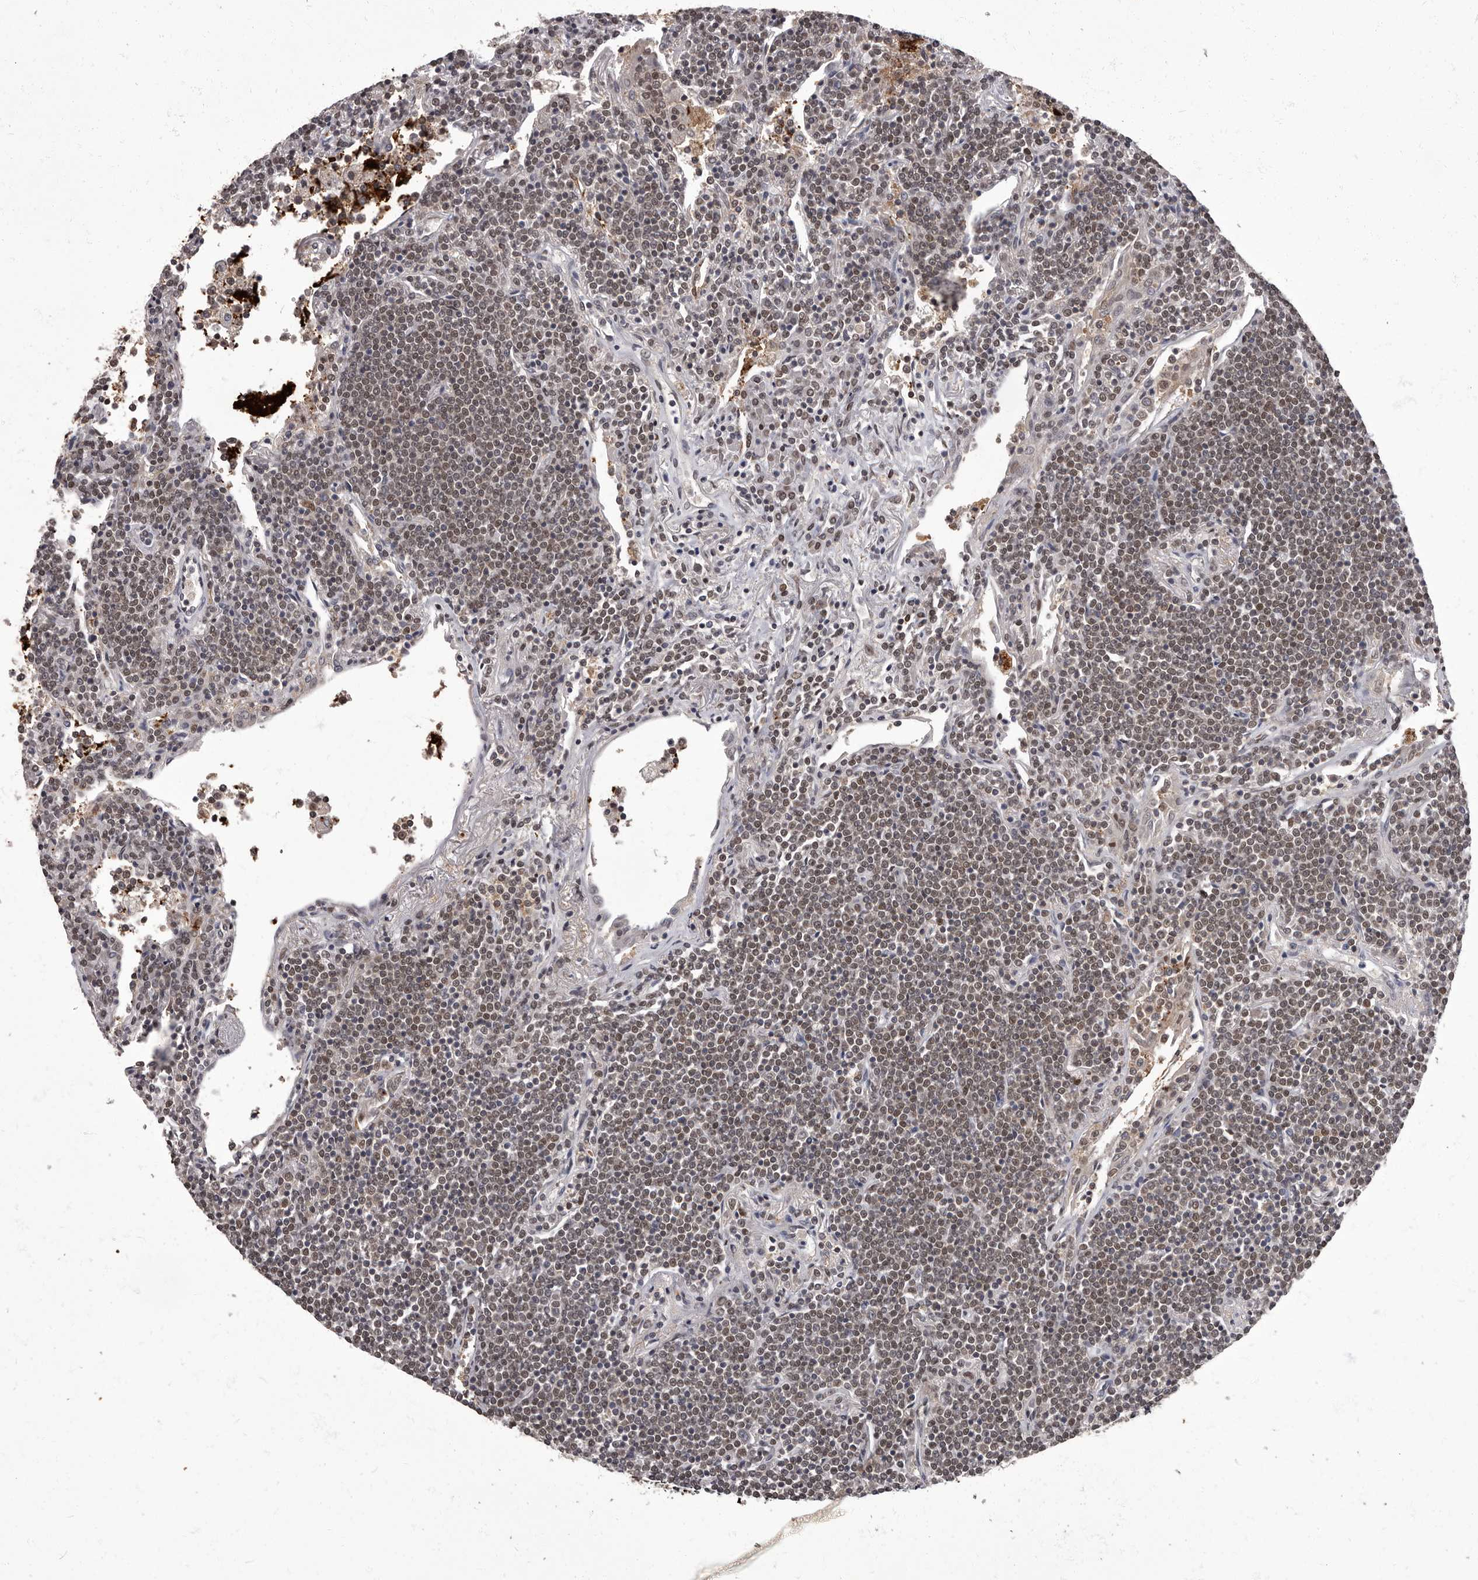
{"staining": {"intensity": "weak", "quantity": ">75%", "location": "nuclear"}, "tissue": "lymphoma", "cell_type": "Tumor cells", "image_type": "cancer", "snomed": [{"axis": "morphology", "description": "Malignant lymphoma, non-Hodgkin's type, Low grade"}, {"axis": "topography", "description": "Lung"}], "caption": "High-power microscopy captured an IHC micrograph of lymphoma, revealing weak nuclear staining in about >75% of tumor cells. The staining is performed using DAB brown chromogen to label protein expression. The nuclei are counter-stained blue using hematoxylin.", "gene": "C1orf50", "patient": {"sex": "female", "age": 71}}